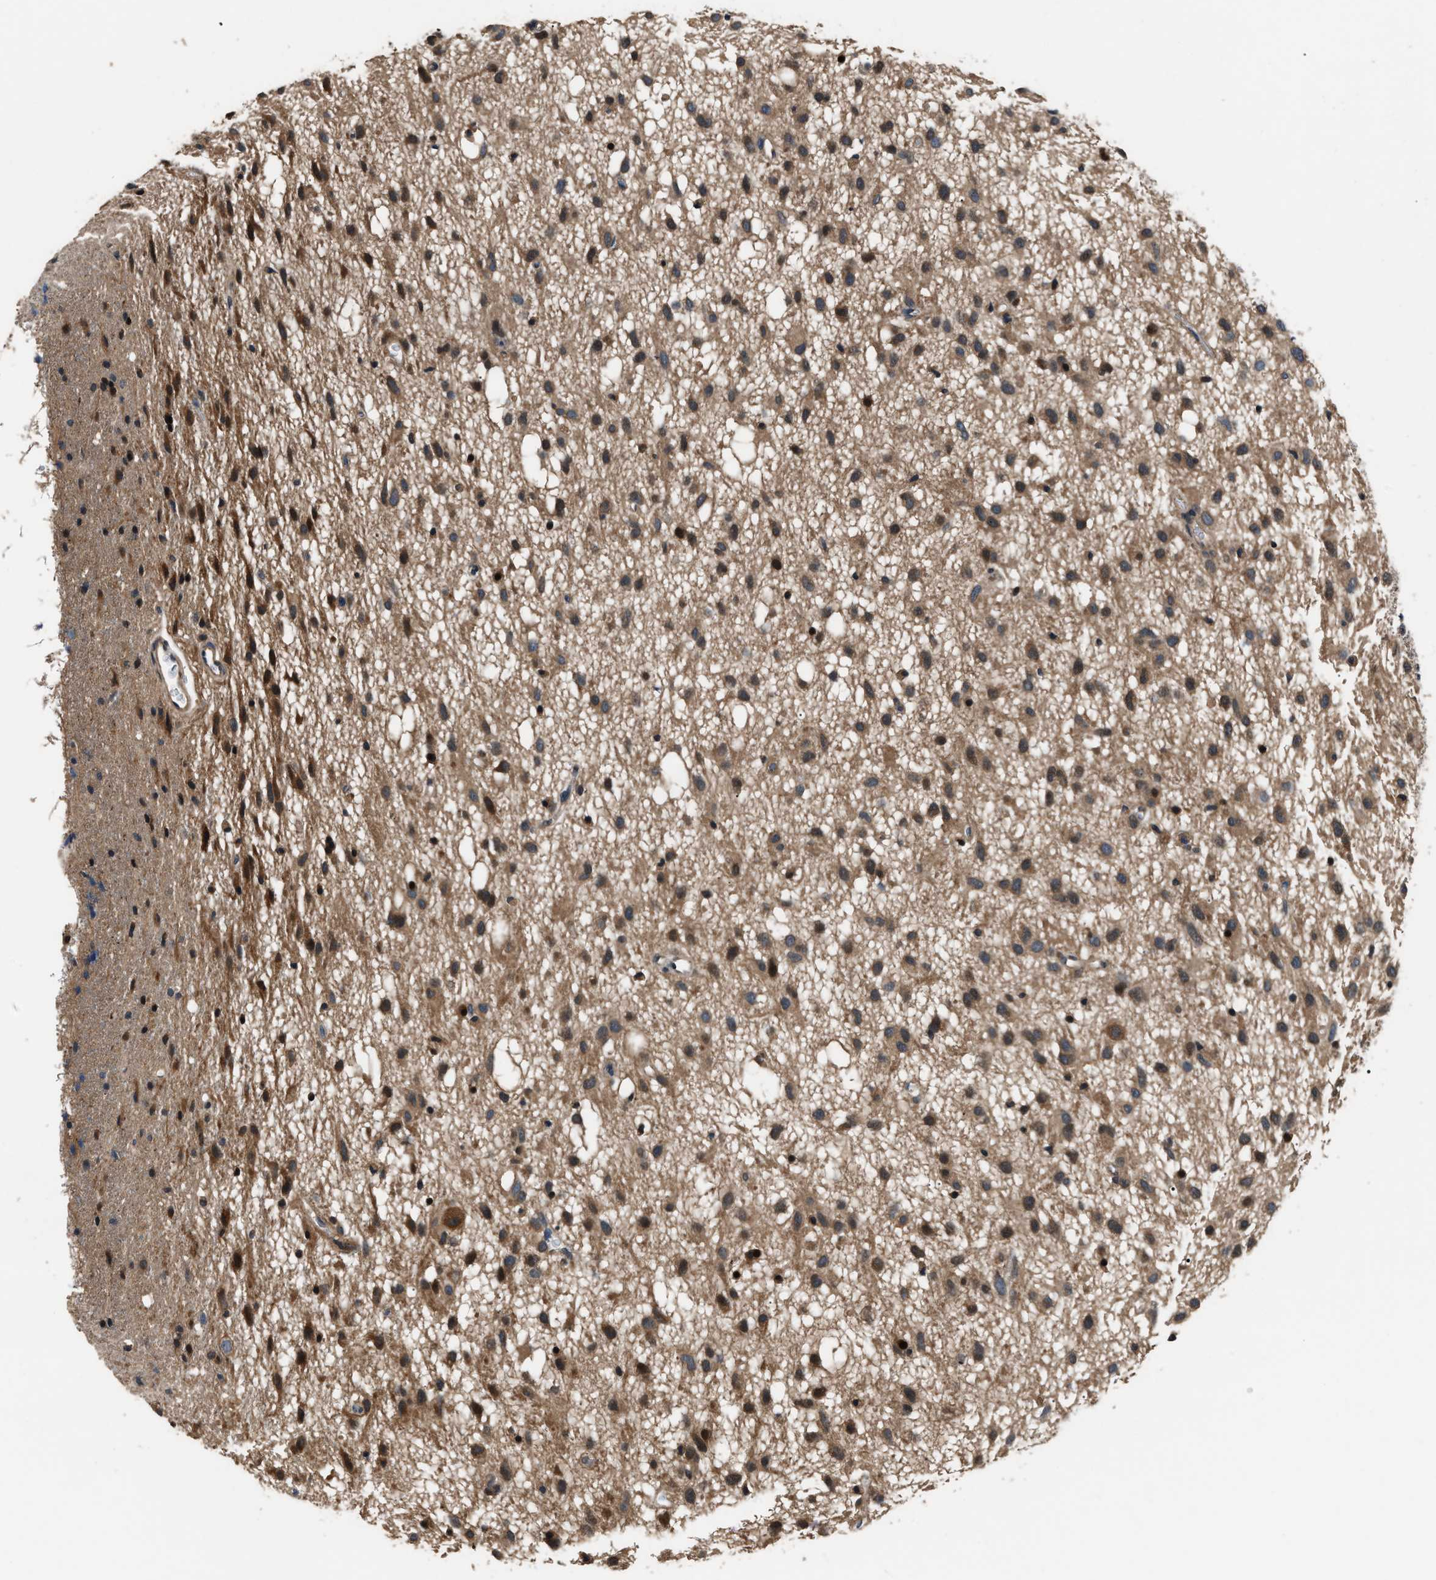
{"staining": {"intensity": "moderate", "quantity": ">75%", "location": "cytoplasmic/membranous,nuclear"}, "tissue": "glioma", "cell_type": "Tumor cells", "image_type": "cancer", "snomed": [{"axis": "morphology", "description": "Glioma, malignant, Low grade"}, {"axis": "topography", "description": "Brain"}], "caption": "Immunohistochemistry (IHC) photomicrograph of neoplastic tissue: low-grade glioma (malignant) stained using immunohistochemistry (IHC) reveals medium levels of moderate protein expression localized specifically in the cytoplasmic/membranous and nuclear of tumor cells, appearing as a cytoplasmic/membranous and nuclear brown color.", "gene": "IMPDH2", "patient": {"sex": "male", "age": 77}}